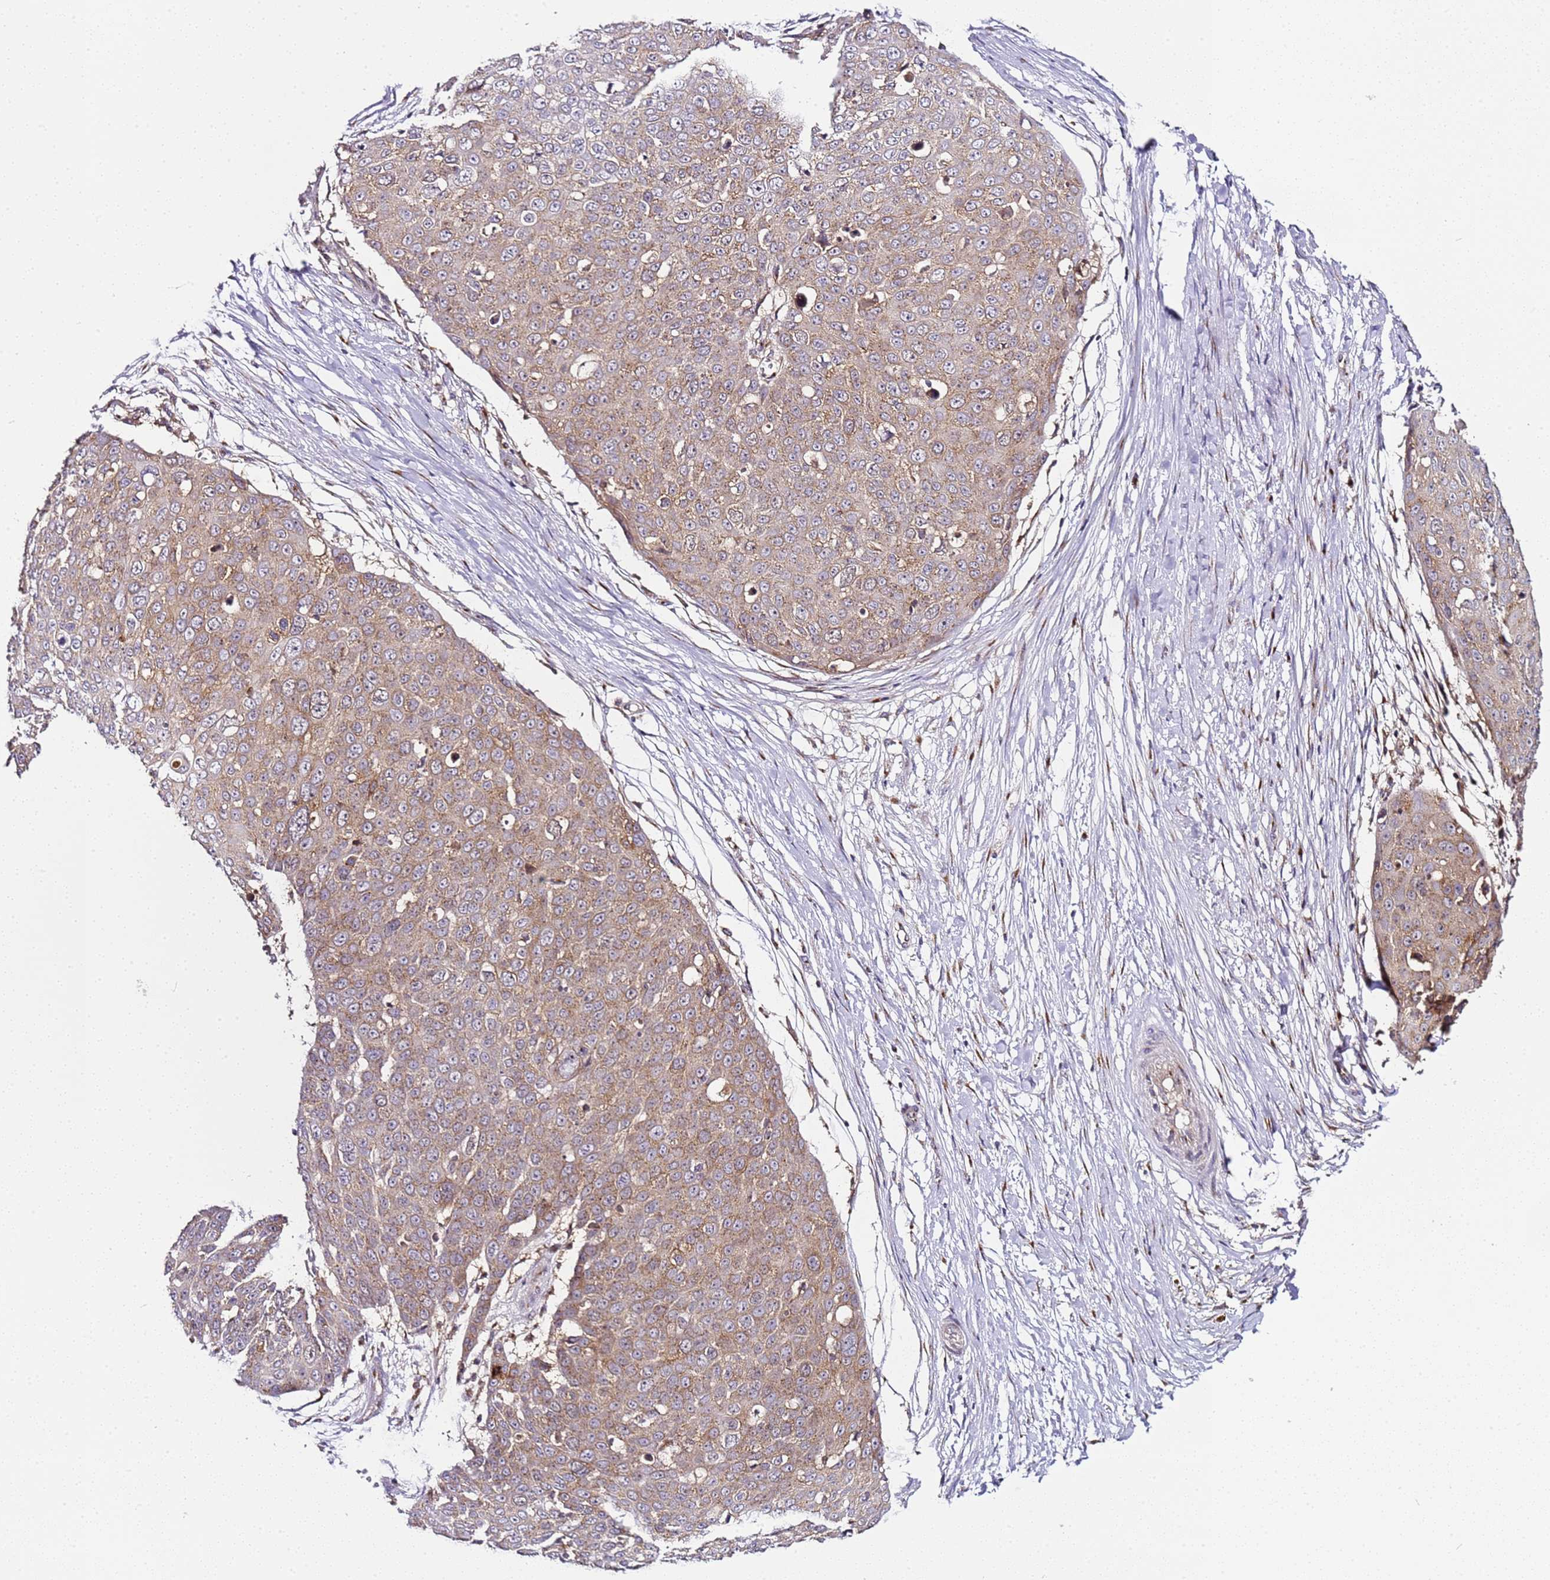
{"staining": {"intensity": "weak", "quantity": ">75%", "location": "cytoplasmic/membranous"}, "tissue": "skin cancer", "cell_type": "Tumor cells", "image_type": "cancer", "snomed": [{"axis": "morphology", "description": "Squamous cell carcinoma, NOS"}, {"axis": "topography", "description": "Skin"}], "caption": "A high-resolution histopathology image shows immunohistochemistry staining of skin cancer, which exhibits weak cytoplasmic/membranous staining in approximately >75% of tumor cells.", "gene": "MRPL49", "patient": {"sex": "male", "age": 71}}